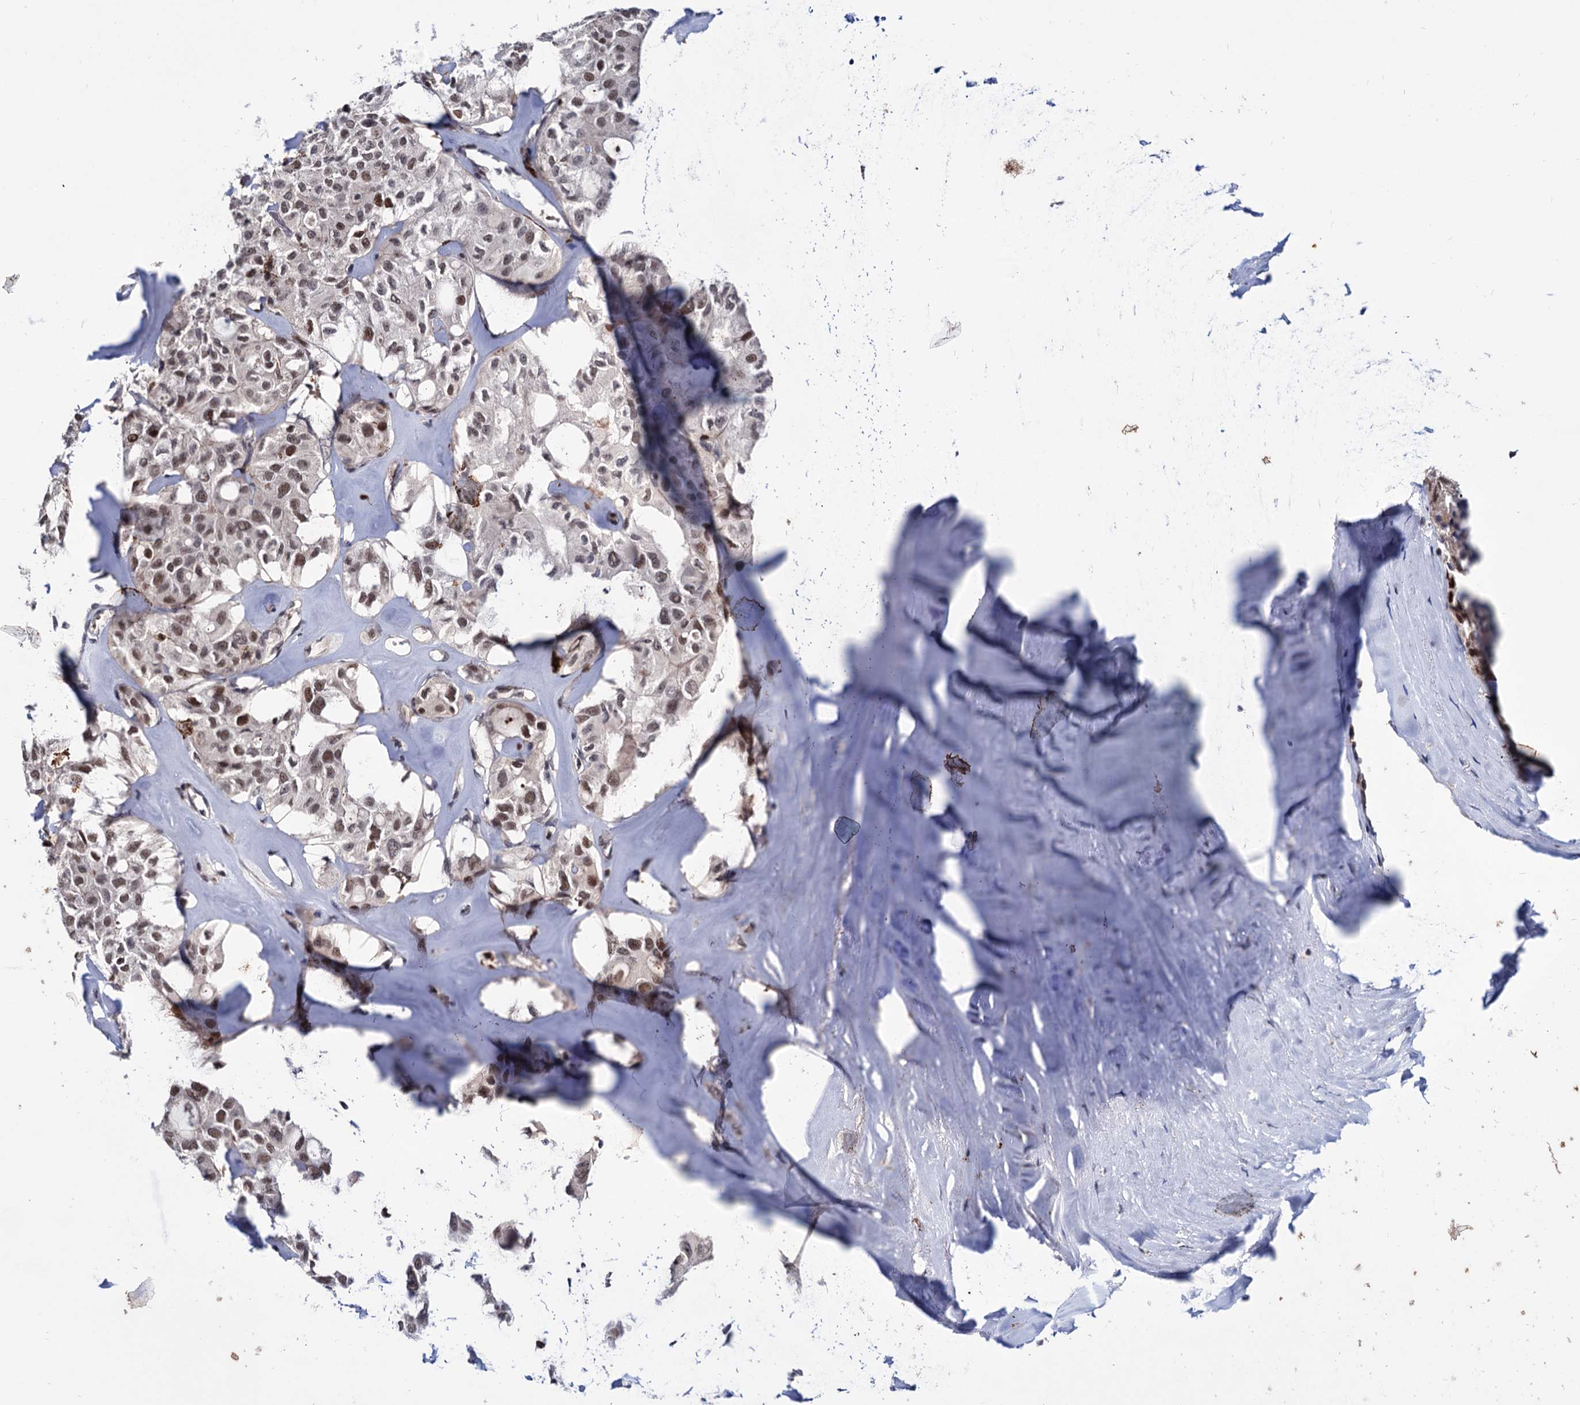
{"staining": {"intensity": "moderate", "quantity": ">75%", "location": "nuclear"}, "tissue": "thyroid cancer", "cell_type": "Tumor cells", "image_type": "cancer", "snomed": [{"axis": "morphology", "description": "Follicular adenoma carcinoma, NOS"}, {"axis": "topography", "description": "Thyroid gland"}], "caption": "Tumor cells demonstrate medium levels of moderate nuclear positivity in about >75% of cells in thyroid cancer (follicular adenoma carcinoma).", "gene": "RNASEH2B", "patient": {"sex": "male", "age": 75}}